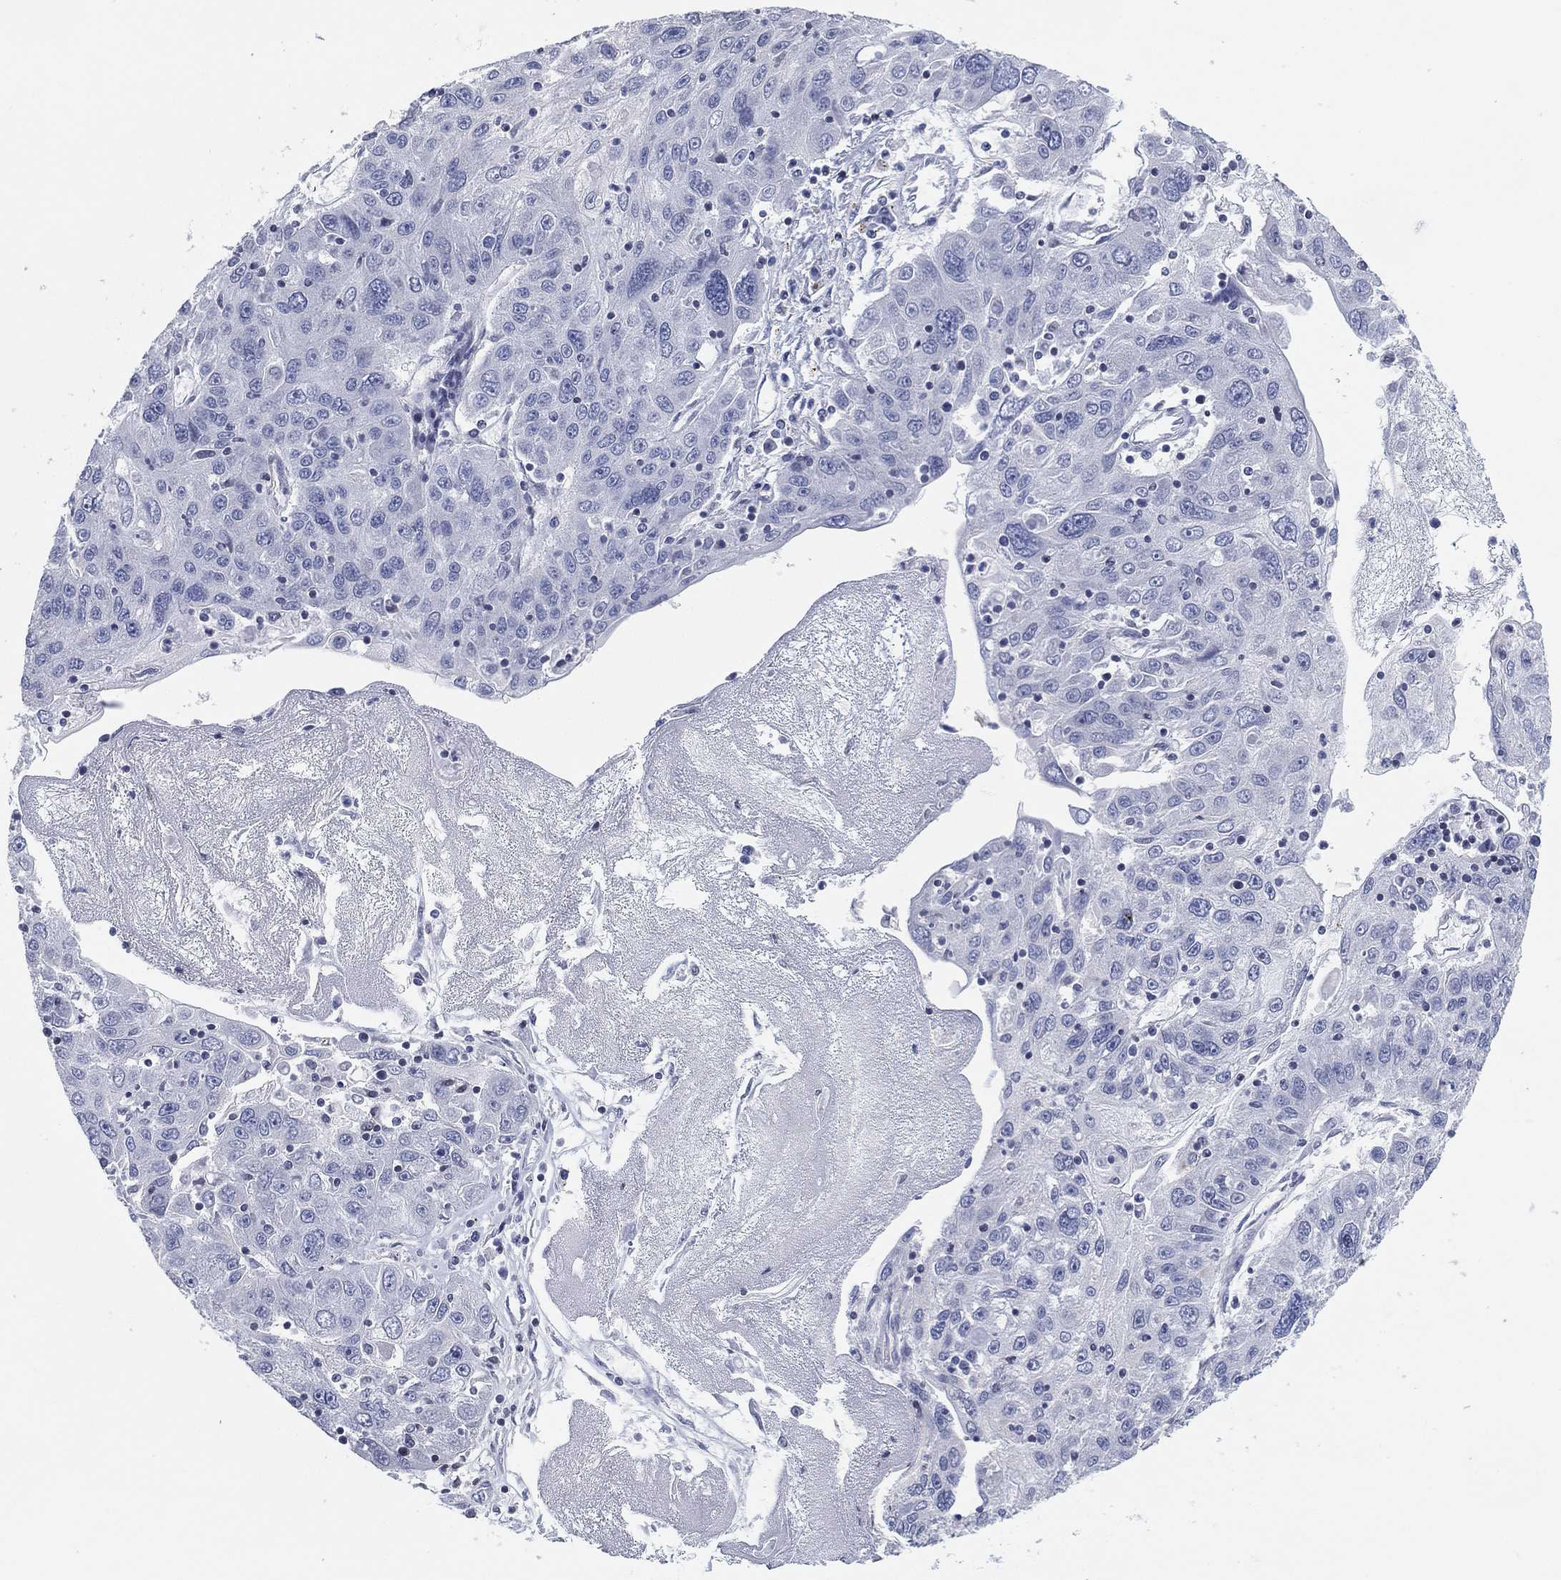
{"staining": {"intensity": "negative", "quantity": "none", "location": "none"}, "tissue": "stomach cancer", "cell_type": "Tumor cells", "image_type": "cancer", "snomed": [{"axis": "morphology", "description": "Adenocarcinoma, NOS"}, {"axis": "topography", "description": "Stomach"}], "caption": "The micrograph shows no staining of tumor cells in stomach cancer. (DAB IHC, high magnification).", "gene": "CFTR", "patient": {"sex": "male", "age": 56}}